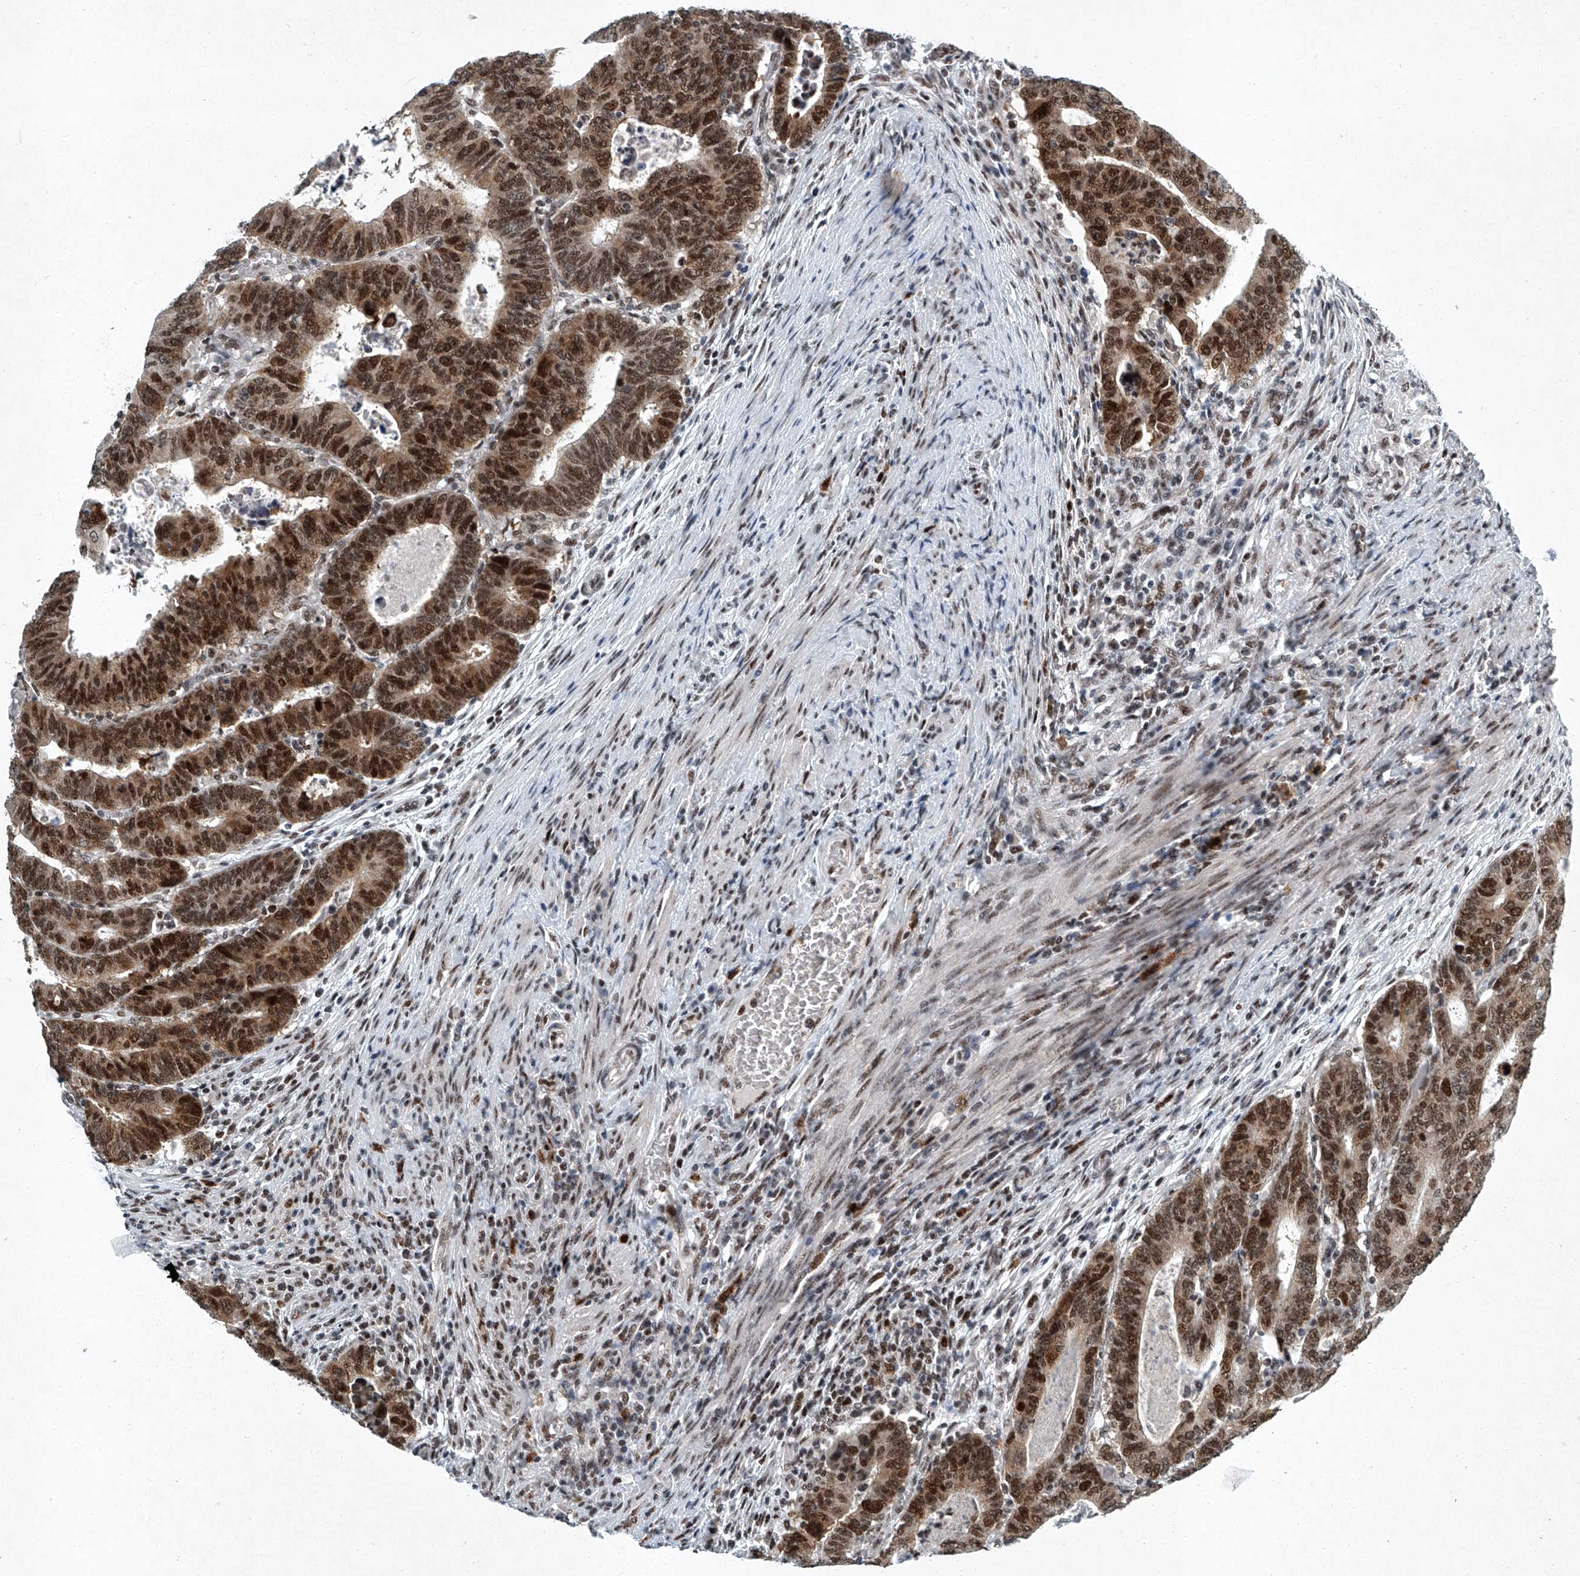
{"staining": {"intensity": "strong", "quantity": ">75%", "location": "nuclear"}, "tissue": "colorectal cancer", "cell_type": "Tumor cells", "image_type": "cancer", "snomed": [{"axis": "morphology", "description": "Normal tissue, NOS"}, {"axis": "morphology", "description": "Adenocarcinoma, NOS"}, {"axis": "topography", "description": "Rectum"}], "caption": "Adenocarcinoma (colorectal) tissue demonstrates strong nuclear expression in about >75% of tumor cells (DAB (3,3'-diaminobenzidine) IHC with brightfield microscopy, high magnification).", "gene": "TFDP1", "patient": {"sex": "female", "age": 65}}